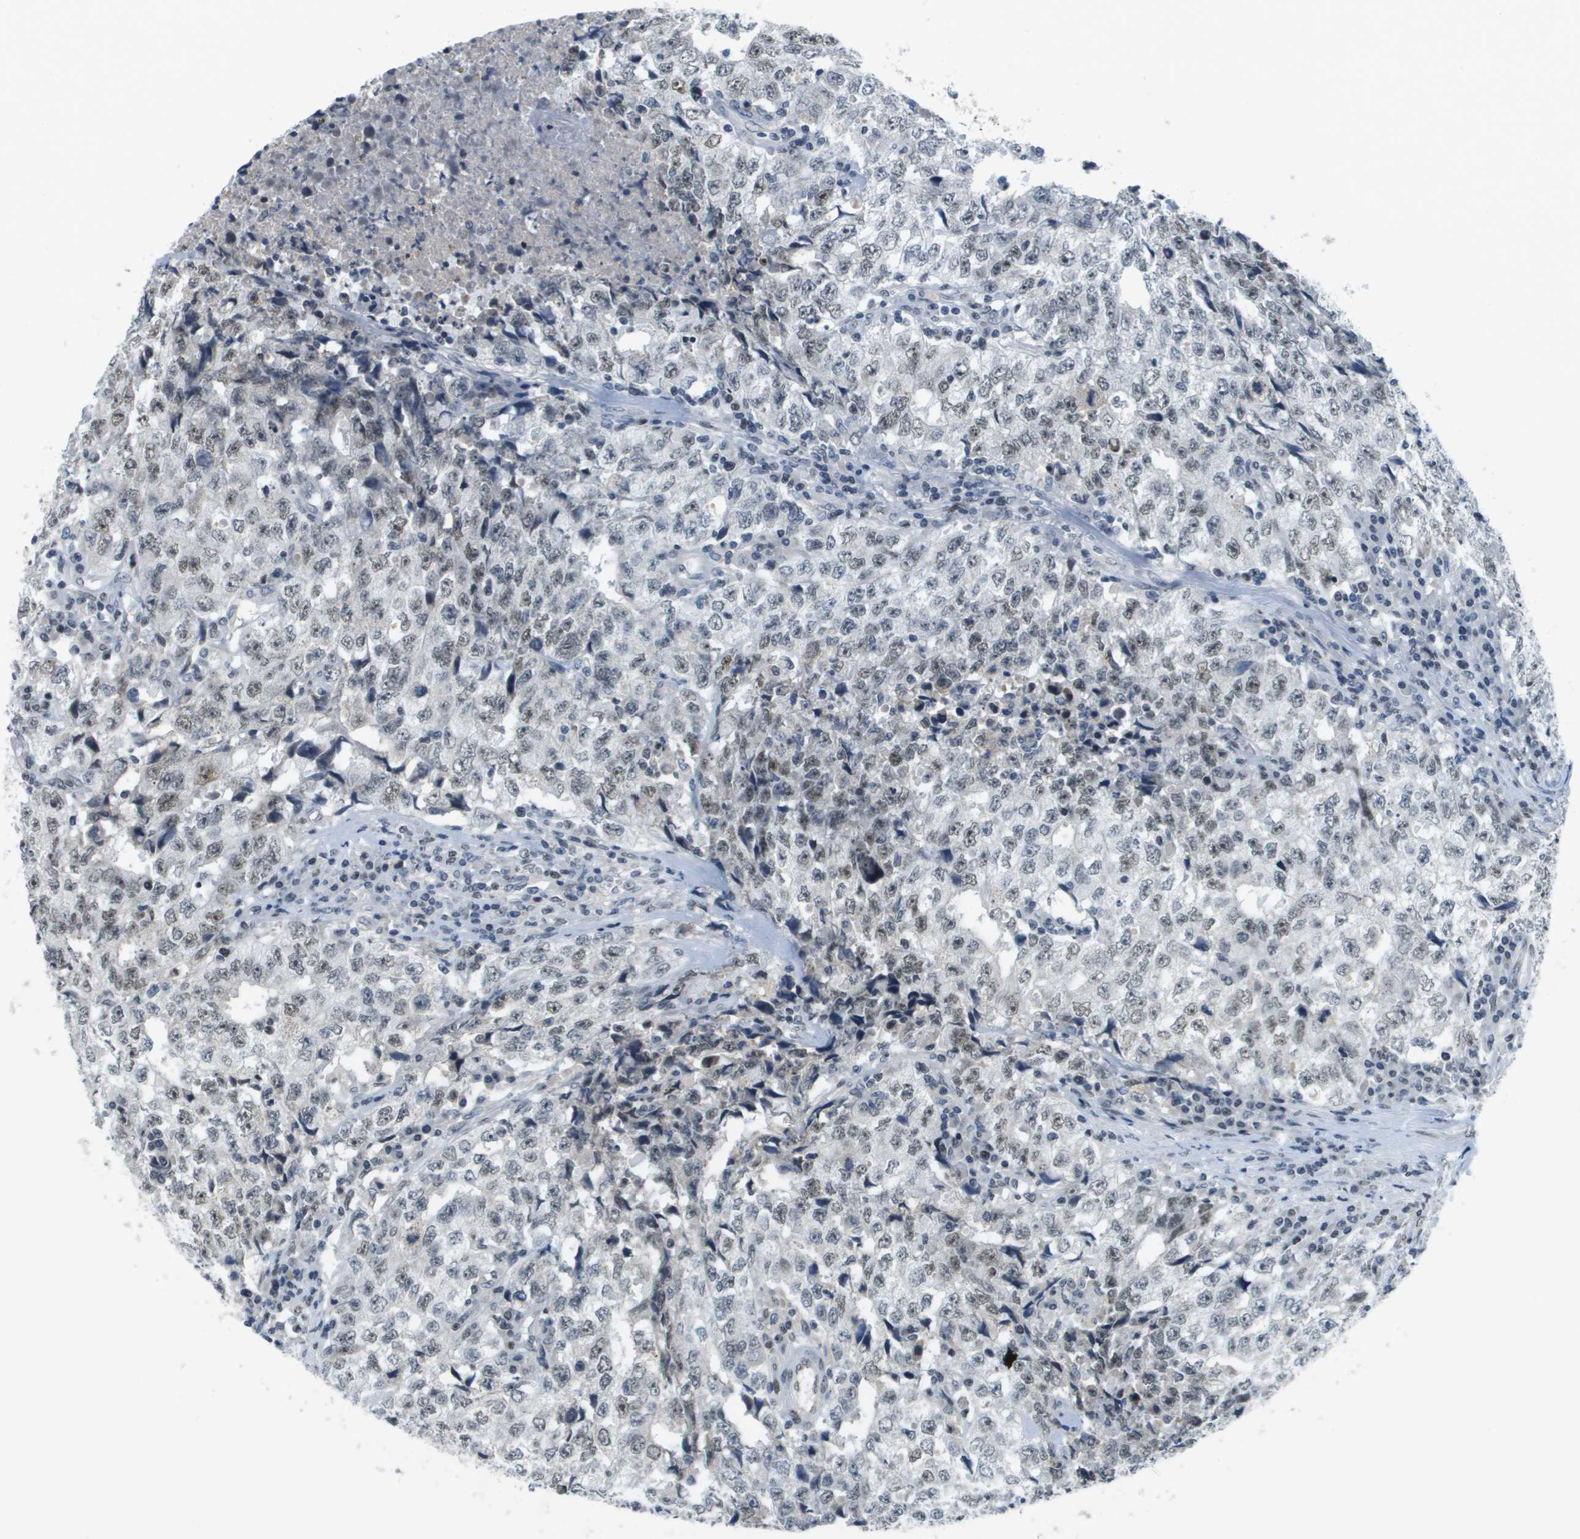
{"staining": {"intensity": "strong", "quantity": "<25%", "location": "nuclear"}, "tissue": "testis cancer", "cell_type": "Tumor cells", "image_type": "cancer", "snomed": [{"axis": "morphology", "description": "Necrosis, NOS"}, {"axis": "morphology", "description": "Carcinoma, Embryonal, NOS"}, {"axis": "topography", "description": "Testis"}], "caption": "Immunohistochemistry (IHC) (DAB) staining of human testis embryonal carcinoma exhibits strong nuclear protein positivity in about <25% of tumor cells.", "gene": "CBX5", "patient": {"sex": "male", "age": 19}}